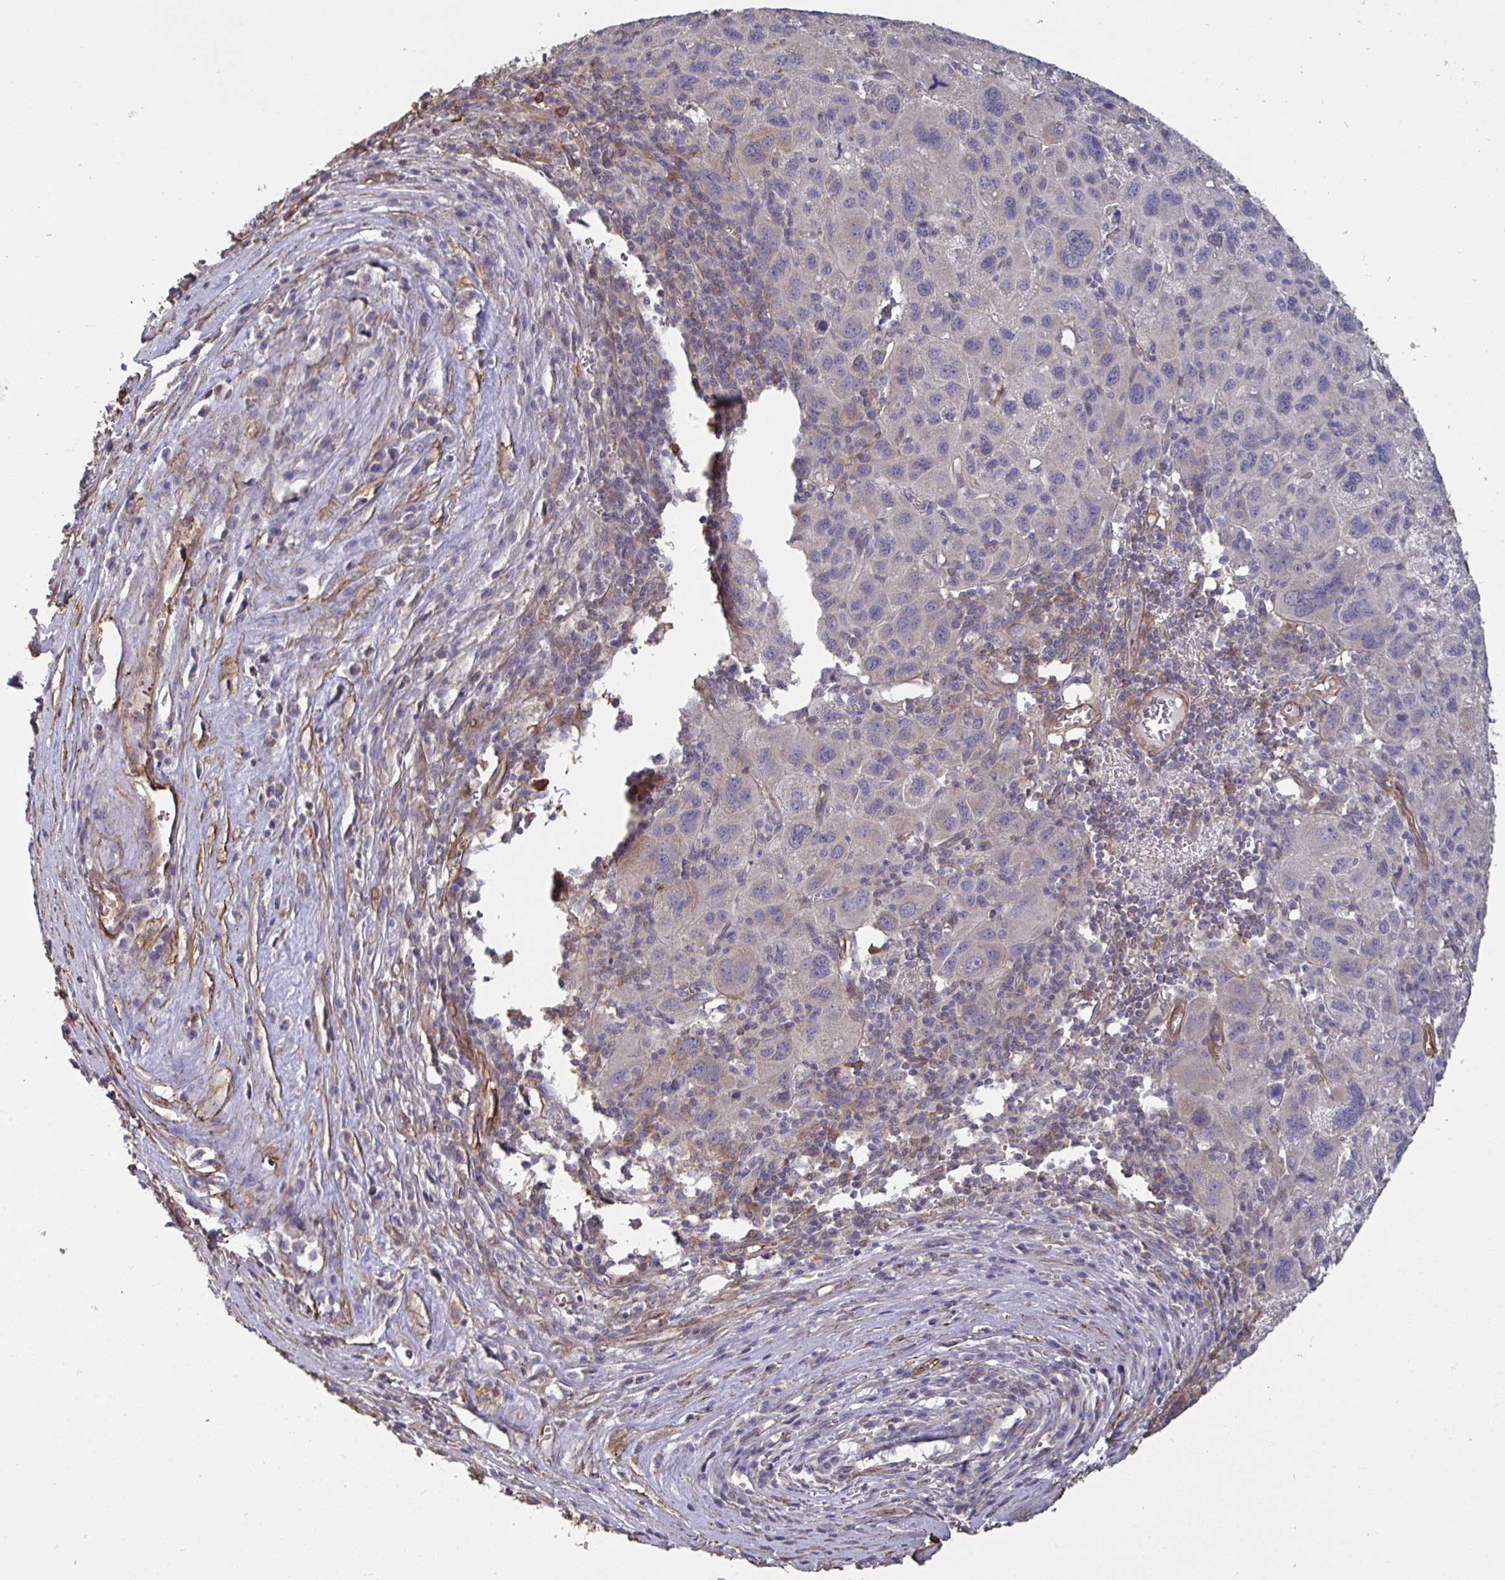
{"staining": {"intensity": "negative", "quantity": "none", "location": "none"}, "tissue": "liver cancer", "cell_type": "Tumor cells", "image_type": "cancer", "snomed": [{"axis": "morphology", "description": "Carcinoma, Hepatocellular, NOS"}, {"axis": "topography", "description": "Liver"}], "caption": "DAB (3,3'-diaminobenzidine) immunohistochemical staining of liver hepatocellular carcinoma displays no significant positivity in tumor cells.", "gene": "ISCU", "patient": {"sex": "female", "age": 77}}